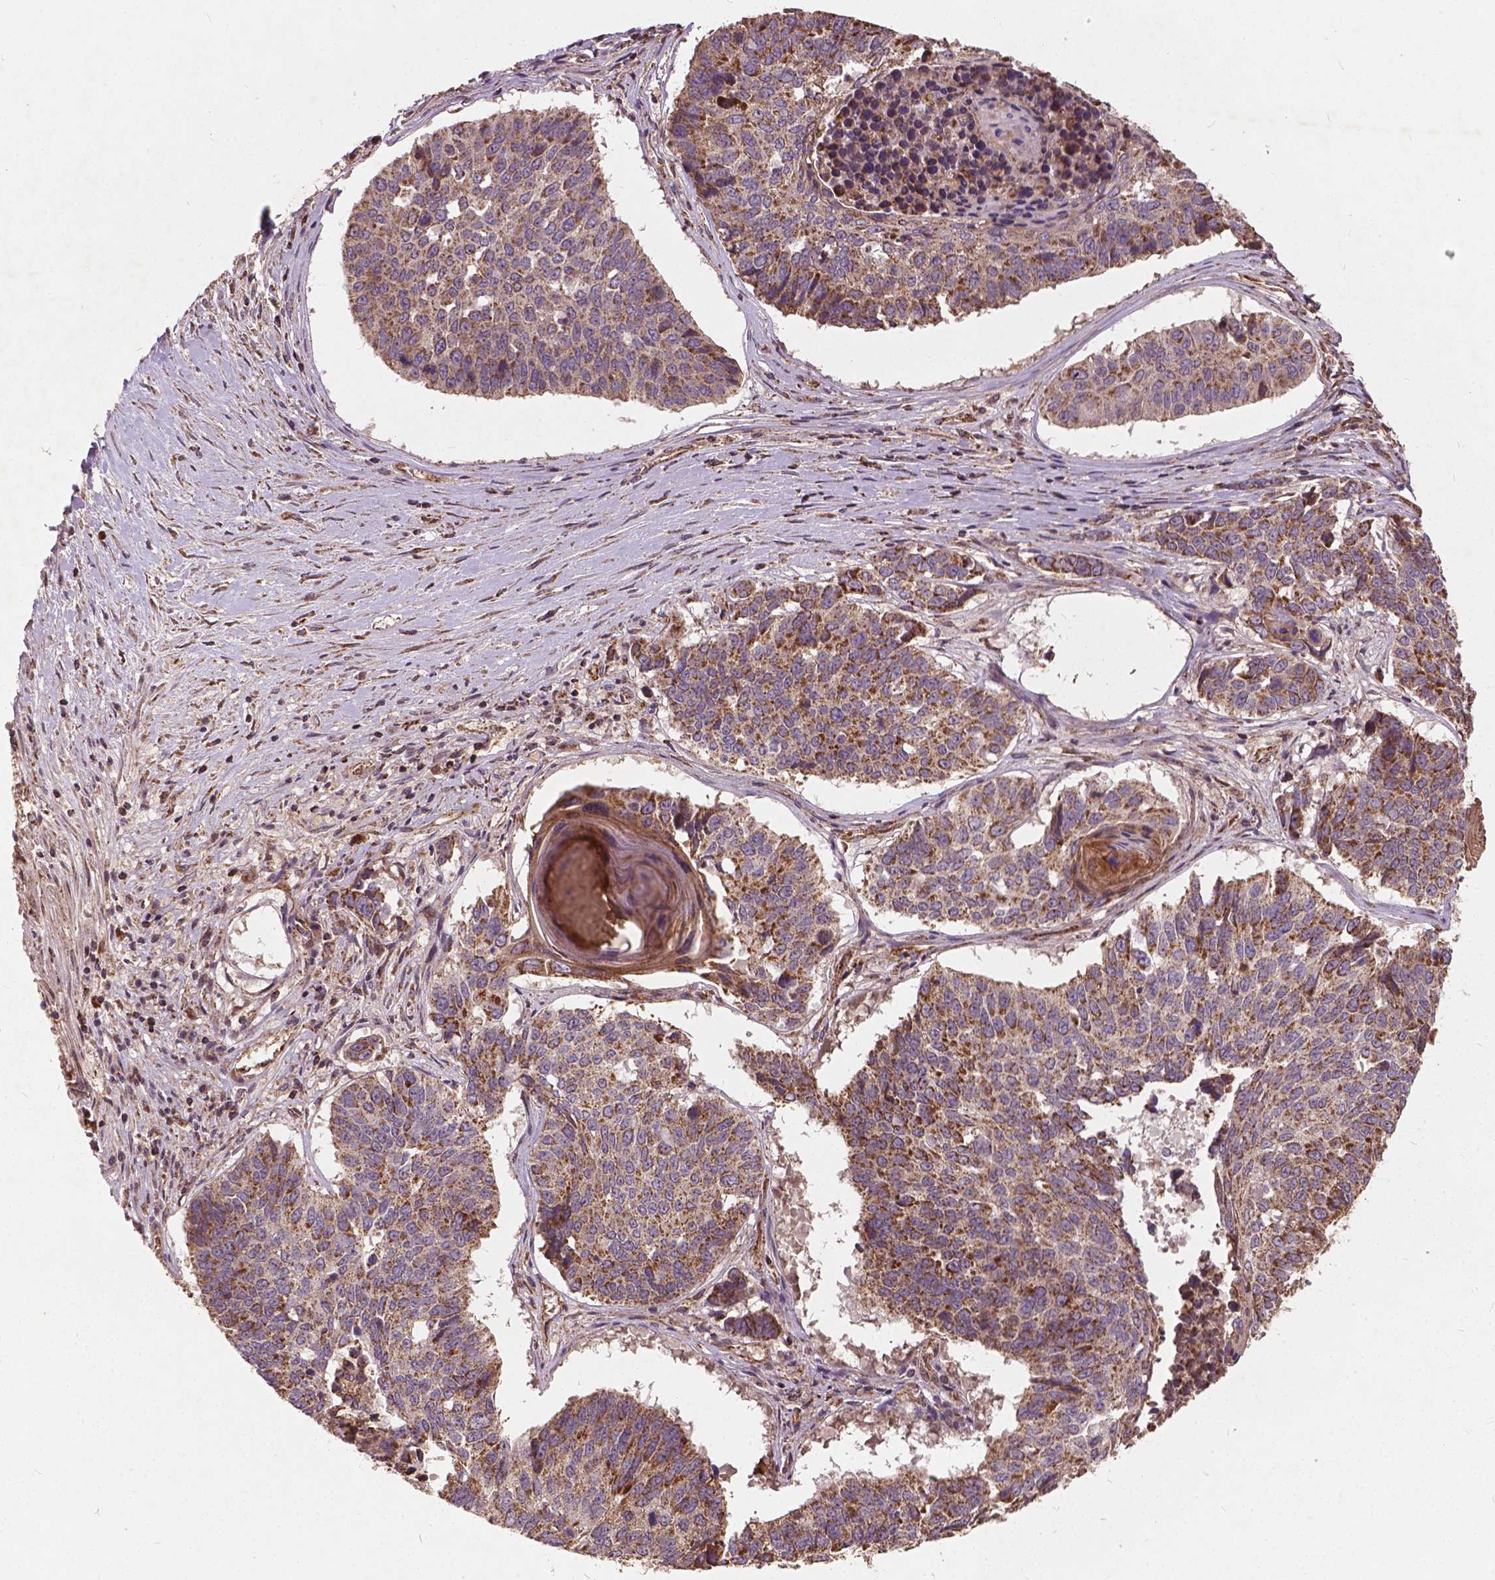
{"staining": {"intensity": "moderate", "quantity": ">75%", "location": "cytoplasmic/membranous"}, "tissue": "lung cancer", "cell_type": "Tumor cells", "image_type": "cancer", "snomed": [{"axis": "morphology", "description": "Squamous cell carcinoma, NOS"}, {"axis": "topography", "description": "Lung"}], "caption": "Approximately >75% of tumor cells in squamous cell carcinoma (lung) show moderate cytoplasmic/membranous protein positivity as visualized by brown immunohistochemical staining.", "gene": "UBXN2A", "patient": {"sex": "male", "age": 73}}